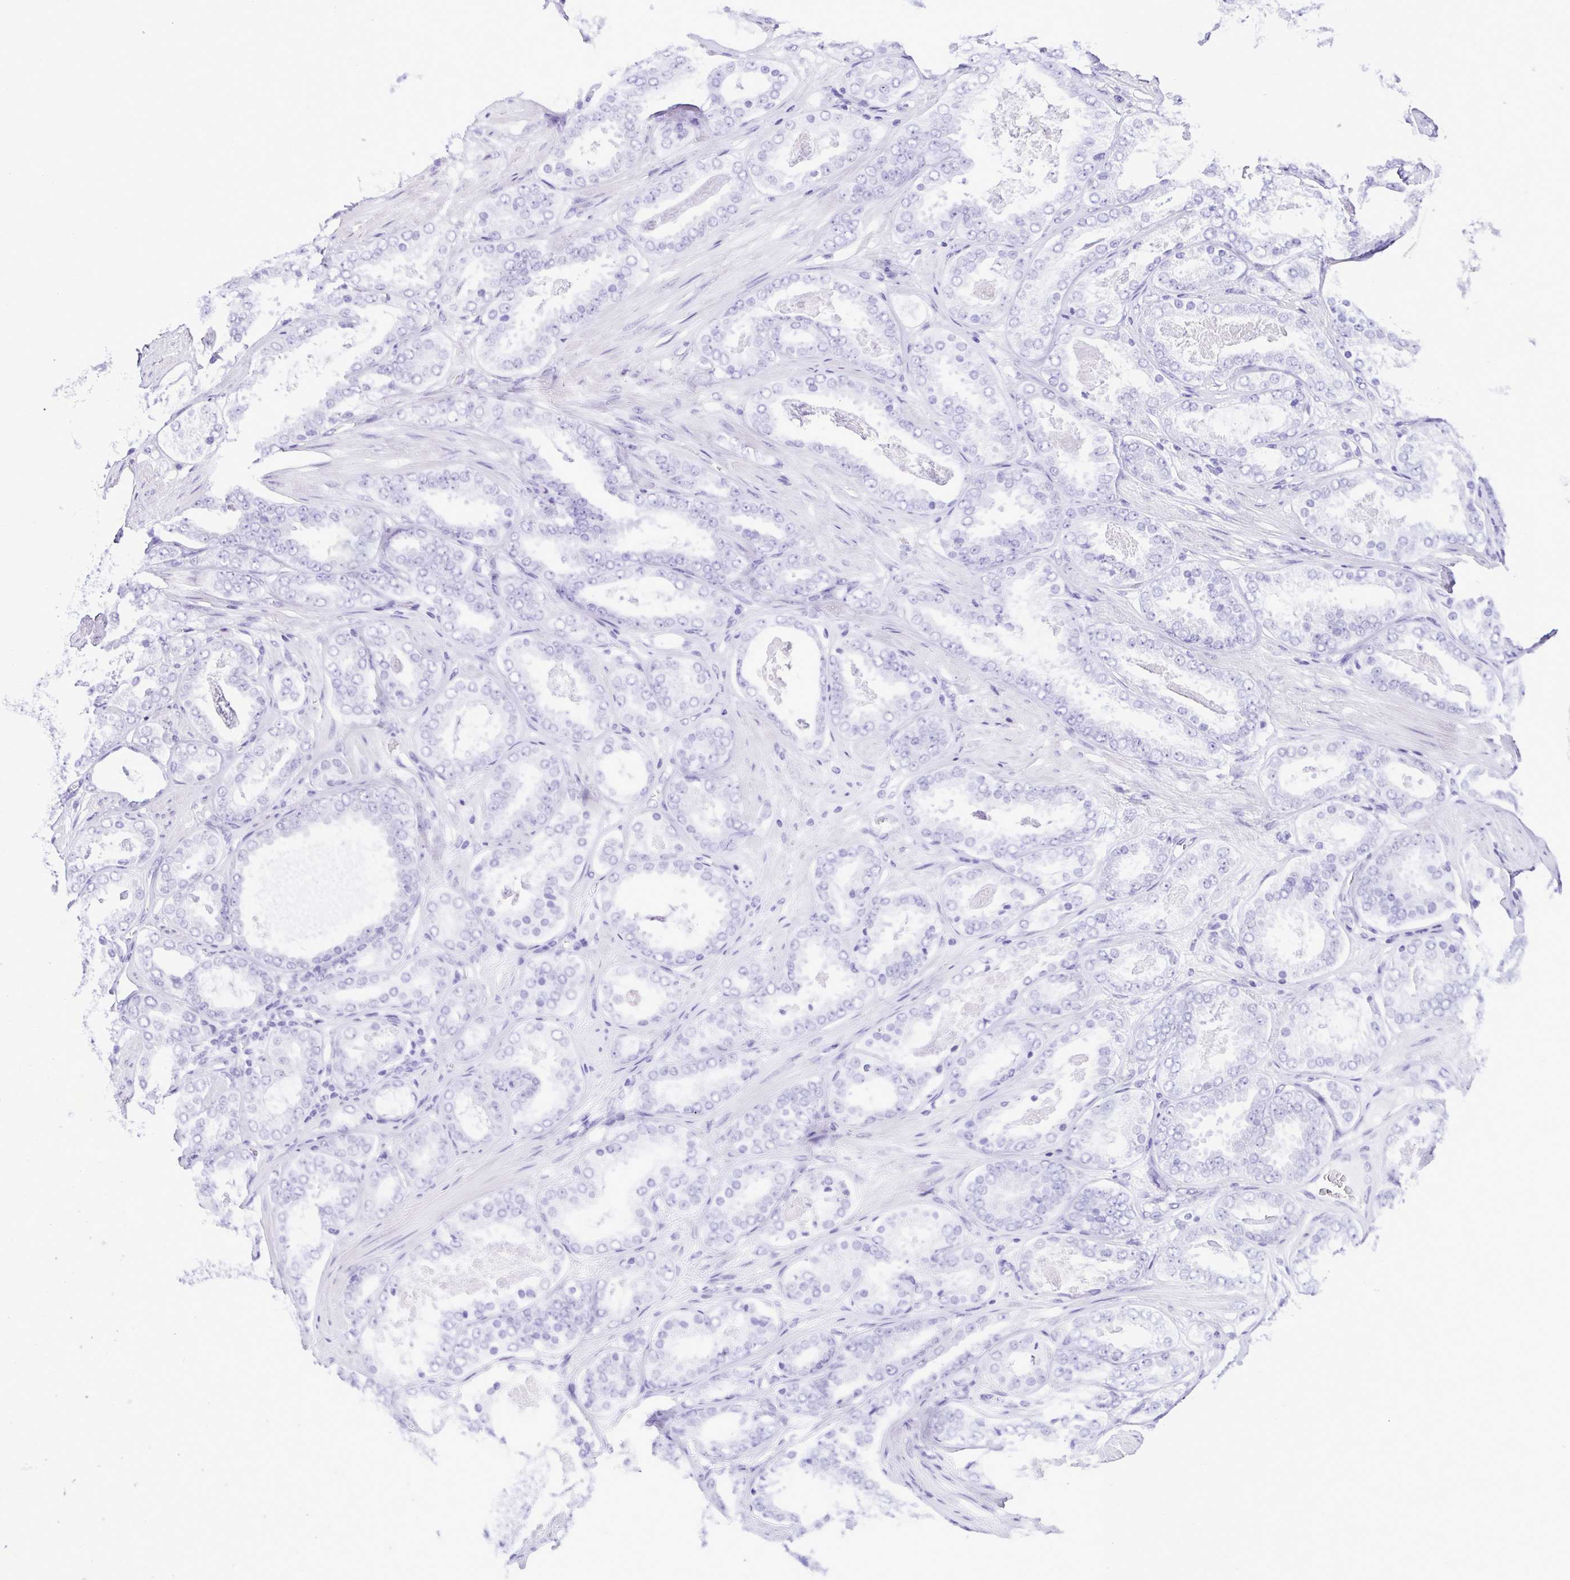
{"staining": {"intensity": "negative", "quantity": "none", "location": "none"}, "tissue": "prostate cancer", "cell_type": "Tumor cells", "image_type": "cancer", "snomed": [{"axis": "morphology", "description": "Adenocarcinoma, High grade"}, {"axis": "topography", "description": "Prostate"}], "caption": "IHC image of human prostate cancer stained for a protein (brown), which displays no positivity in tumor cells.", "gene": "ERP27", "patient": {"sex": "male", "age": 63}}